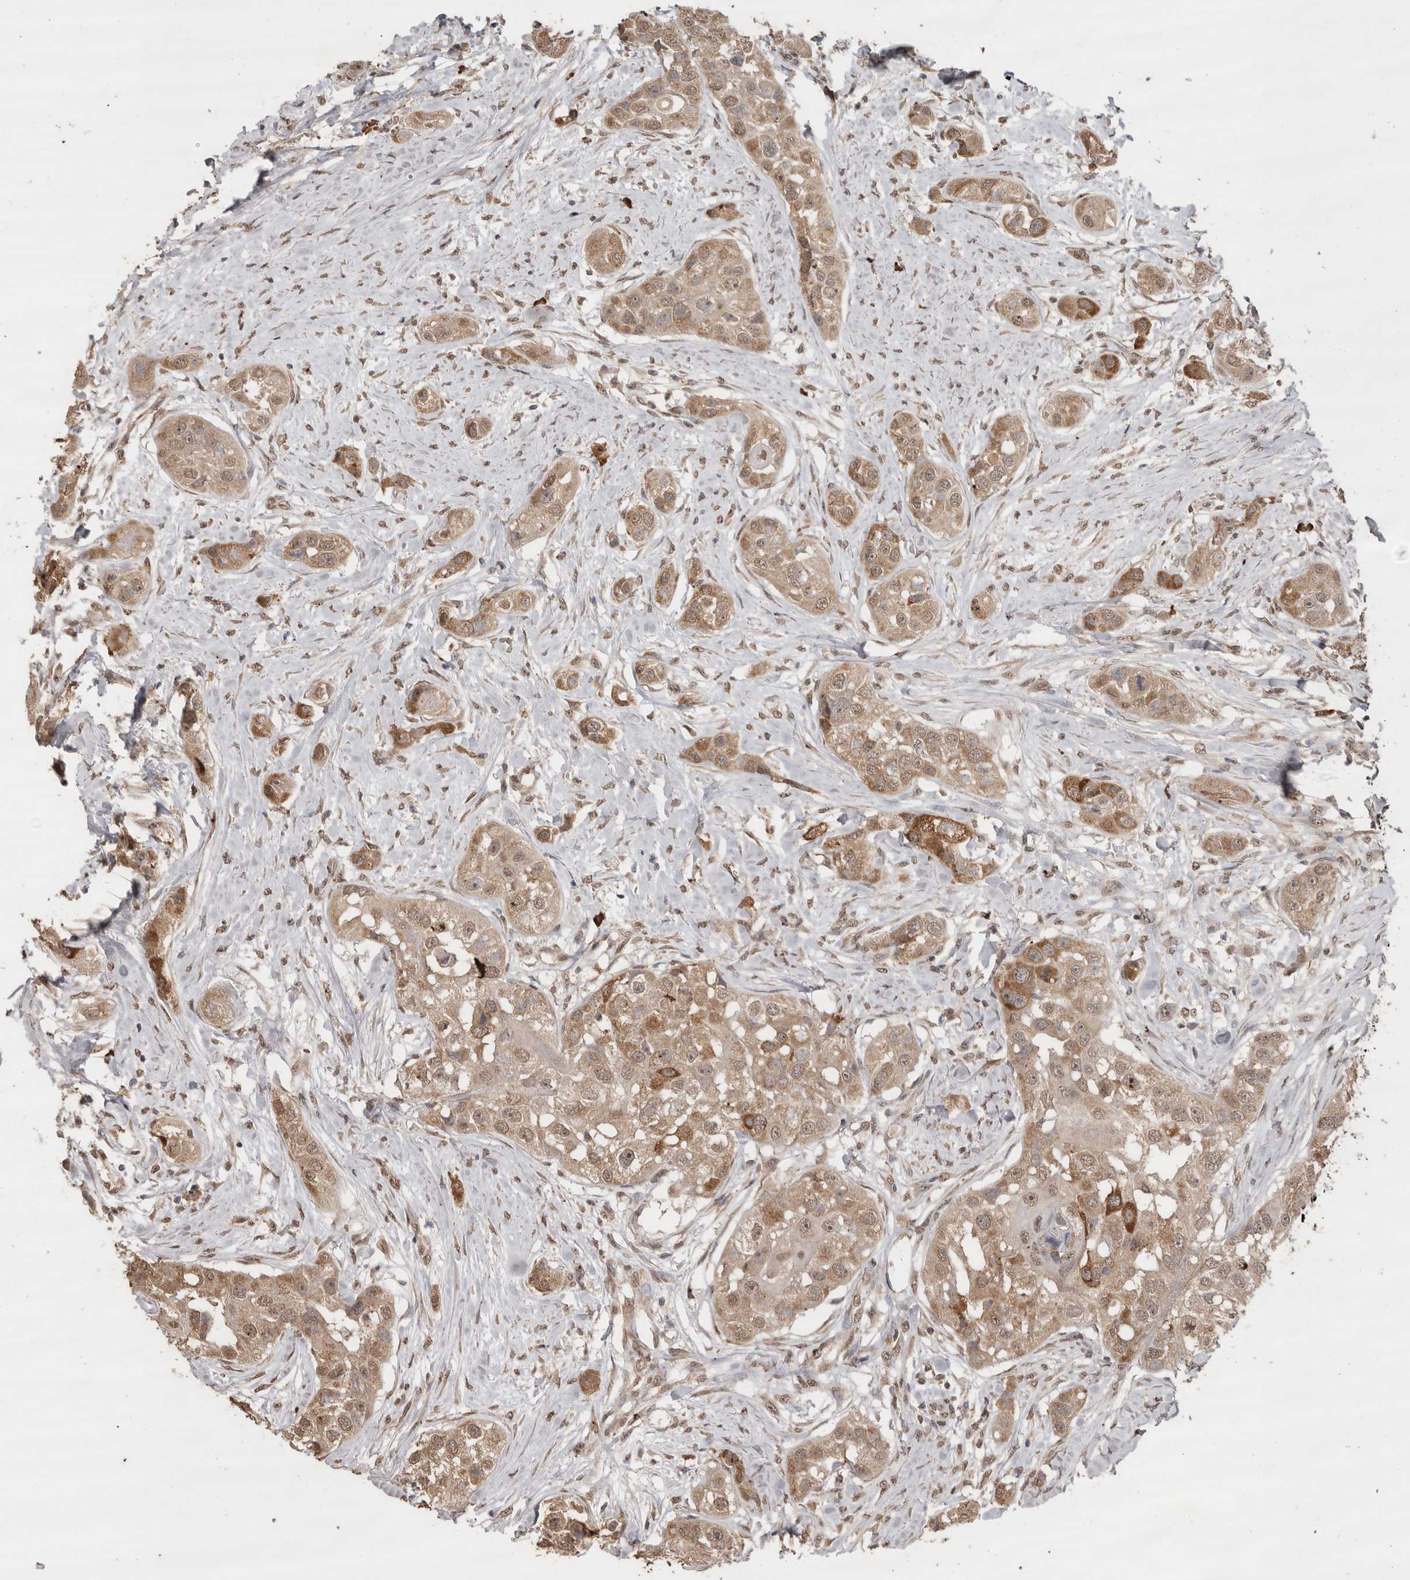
{"staining": {"intensity": "moderate", "quantity": ">75%", "location": "cytoplasmic/membranous,nuclear"}, "tissue": "head and neck cancer", "cell_type": "Tumor cells", "image_type": "cancer", "snomed": [{"axis": "morphology", "description": "Normal tissue, NOS"}, {"axis": "morphology", "description": "Squamous cell carcinoma, NOS"}, {"axis": "topography", "description": "Skeletal muscle"}, {"axis": "topography", "description": "Head-Neck"}], "caption": "A photomicrograph showing moderate cytoplasmic/membranous and nuclear expression in approximately >75% of tumor cells in head and neck squamous cell carcinoma, as visualized by brown immunohistochemical staining.", "gene": "CRELD2", "patient": {"sex": "male", "age": 51}}